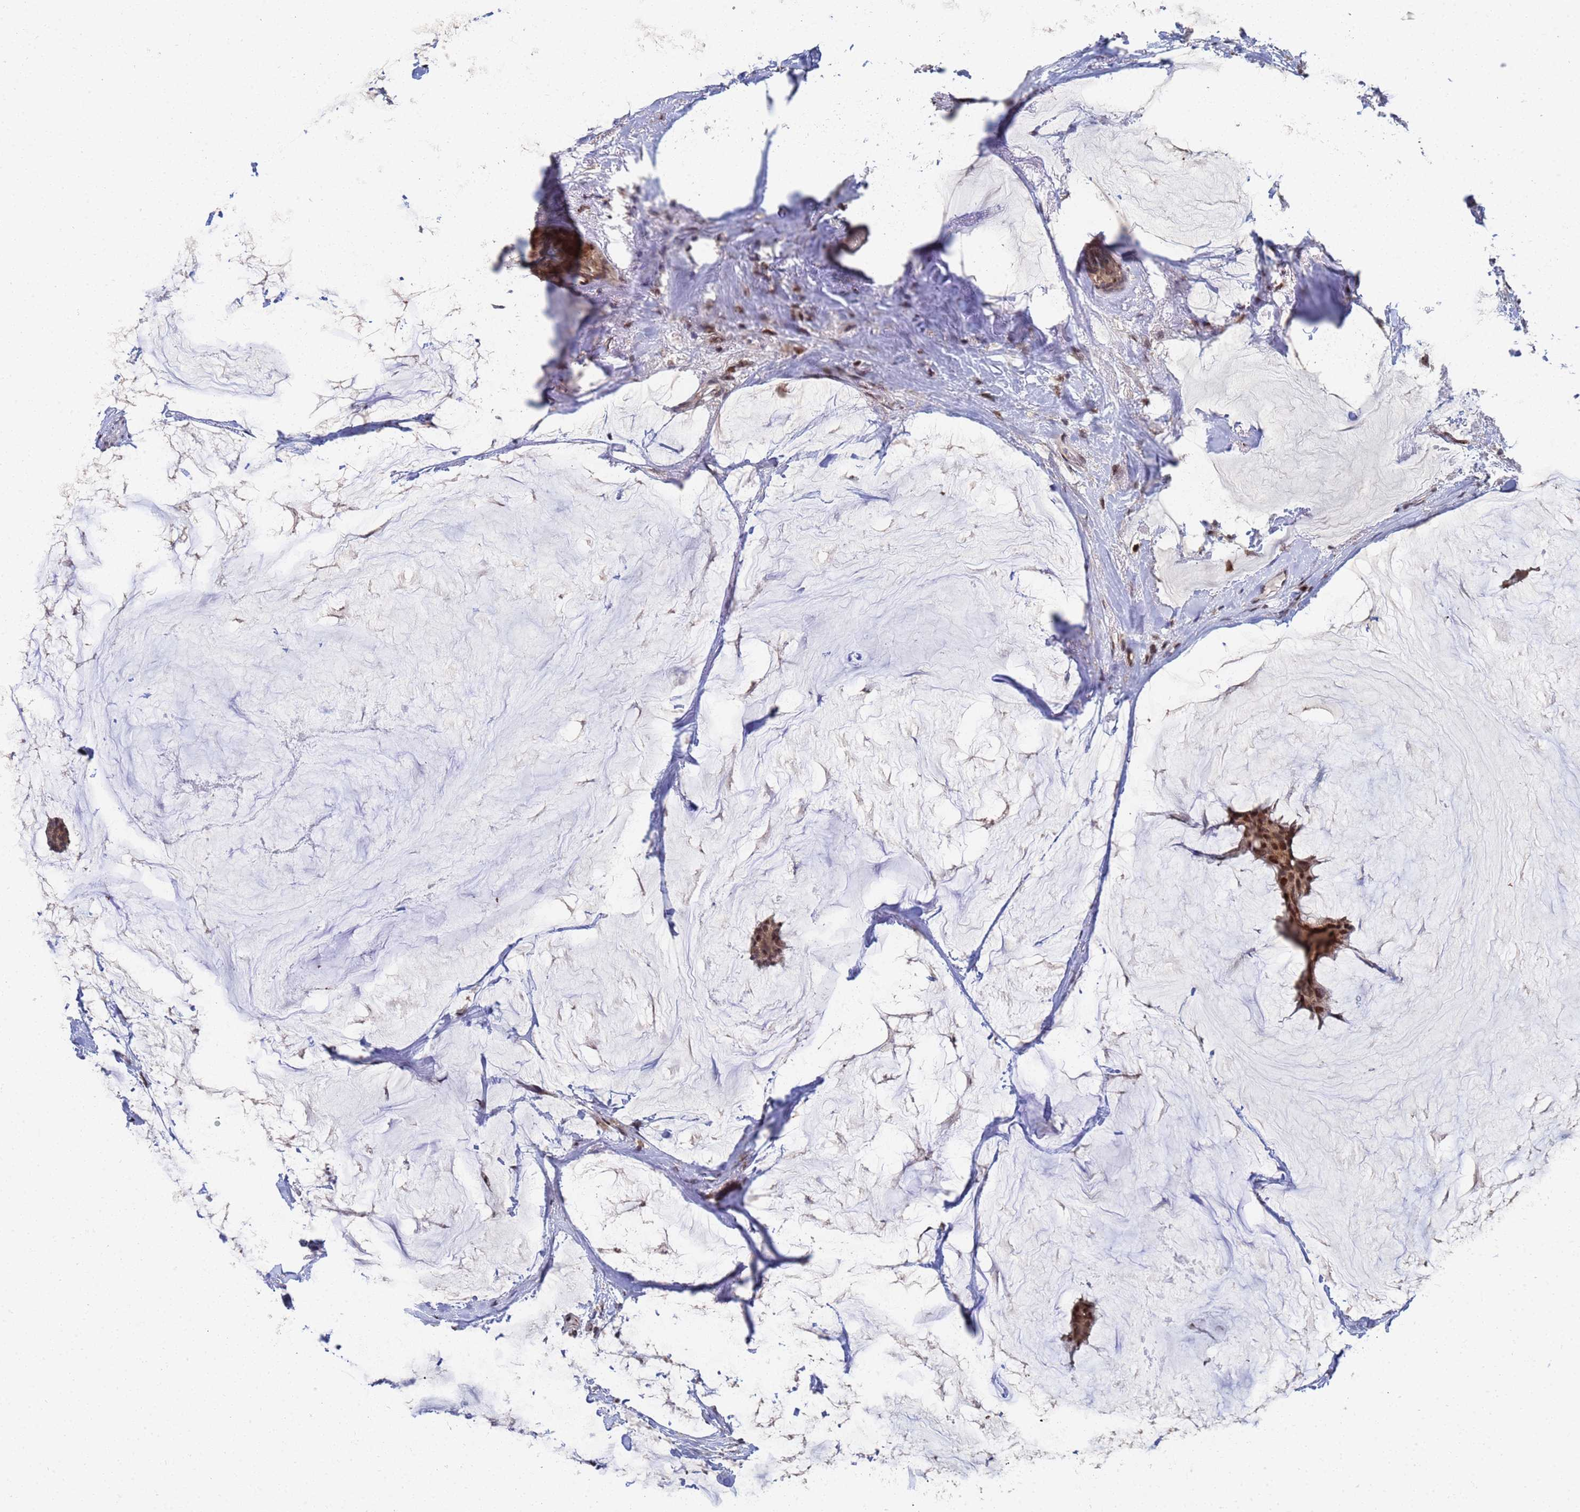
{"staining": {"intensity": "moderate", "quantity": ">75%", "location": "nuclear"}, "tissue": "breast cancer", "cell_type": "Tumor cells", "image_type": "cancer", "snomed": [{"axis": "morphology", "description": "Duct carcinoma"}, {"axis": "topography", "description": "Breast"}], "caption": "Immunohistochemistry photomicrograph of breast invasive ductal carcinoma stained for a protein (brown), which demonstrates medium levels of moderate nuclear staining in approximately >75% of tumor cells.", "gene": "AP5Z1", "patient": {"sex": "female", "age": 93}}